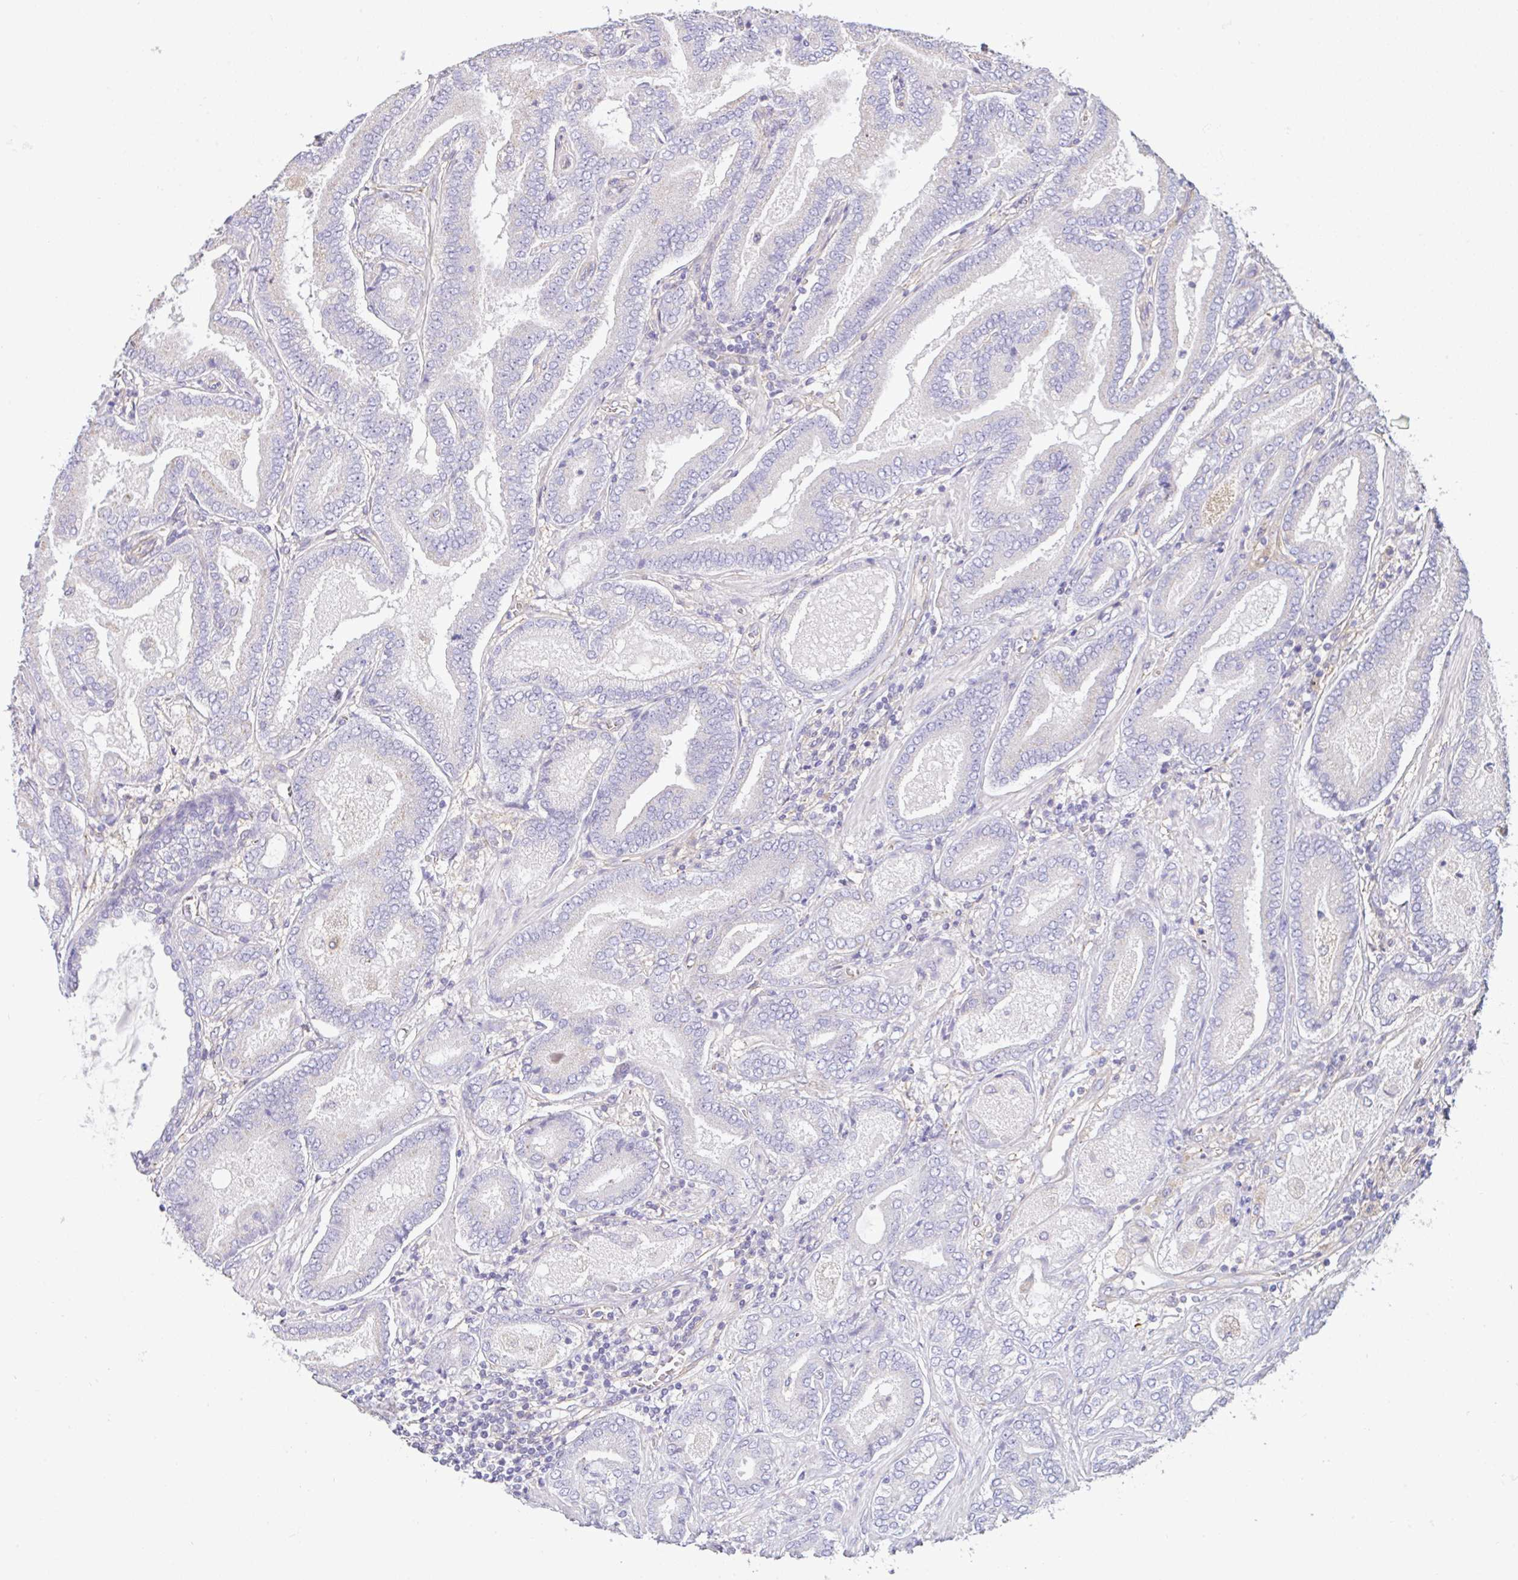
{"staining": {"intensity": "negative", "quantity": "none", "location": "none"}, "tissue": "prostate cancer", "cell_type": "Tumor cells", "image_type": "cancer", "snomed": [{"axis": "morphology", "description": "Adenocarcinoma, High grade"}, {"axis": "topography", "description": "Prostate"}], "caption": "Immunohistochemical staining of prostate cancer exhibits no significant staining in tumor cells. (DAB immunohistochemistry with hematoxylin counter stain).", "gene": "PLCD4", "patient": {"sex": "male", "age": 62}}